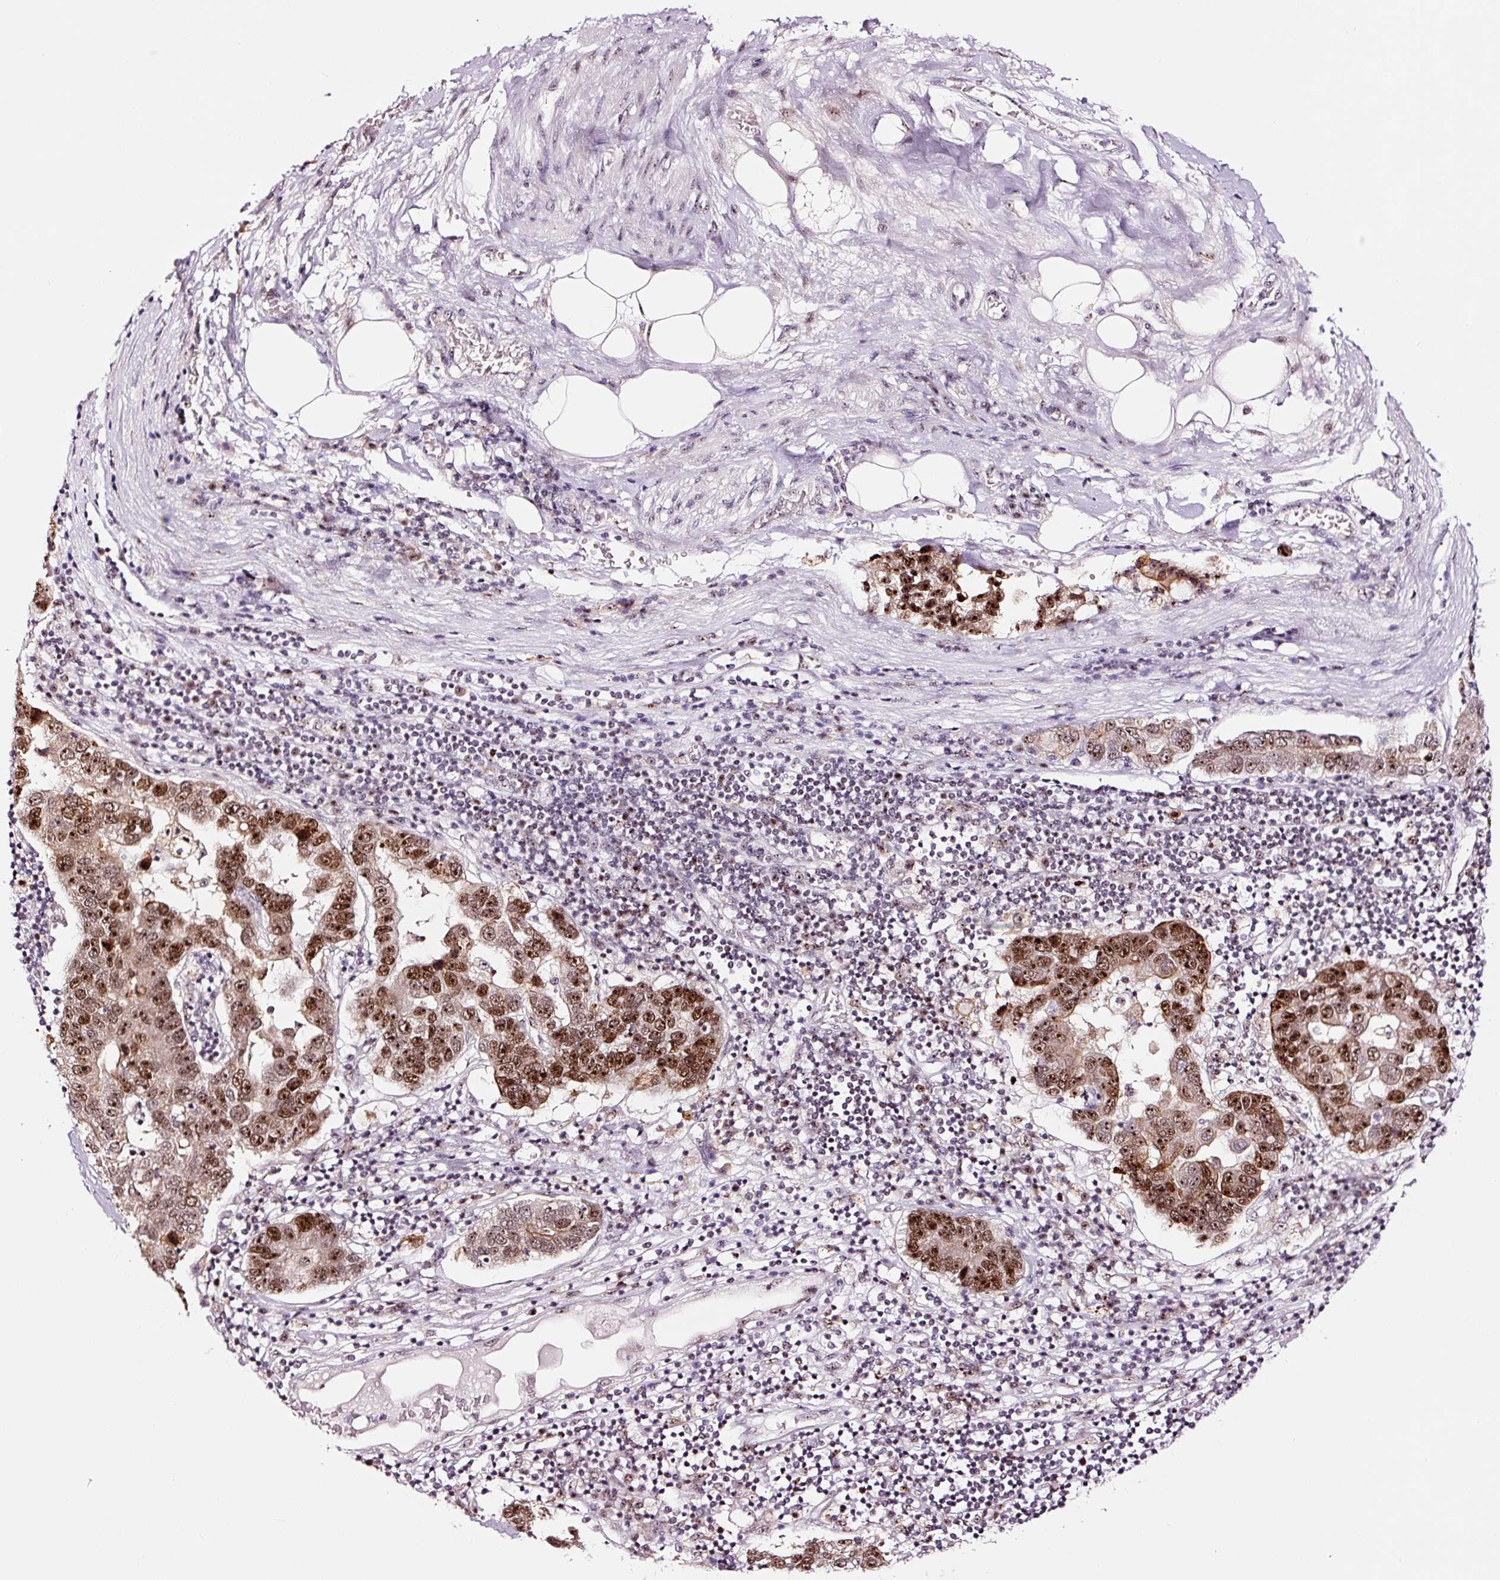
{"staining": {"intensity": "strong", "quantity": ">75%", "location": "nuclear"}, "tissue": "pancreatic cancer", "cell_type": "Tumor cells", "image_type": "cancer", "snomed": [{"axis": "morphology", "description": "Adenocarcinoma, NOS"}, {"axis": "topography", "description": "Pancreas"}], "caption": "The histopathology image exhibits staining of adenocarcinoma (pancreatic), revealing strong nuclear protein staining (brown color) within tumor cells.", "gene": "GNL3", "patient": {"sex": "female", "age": 61}}